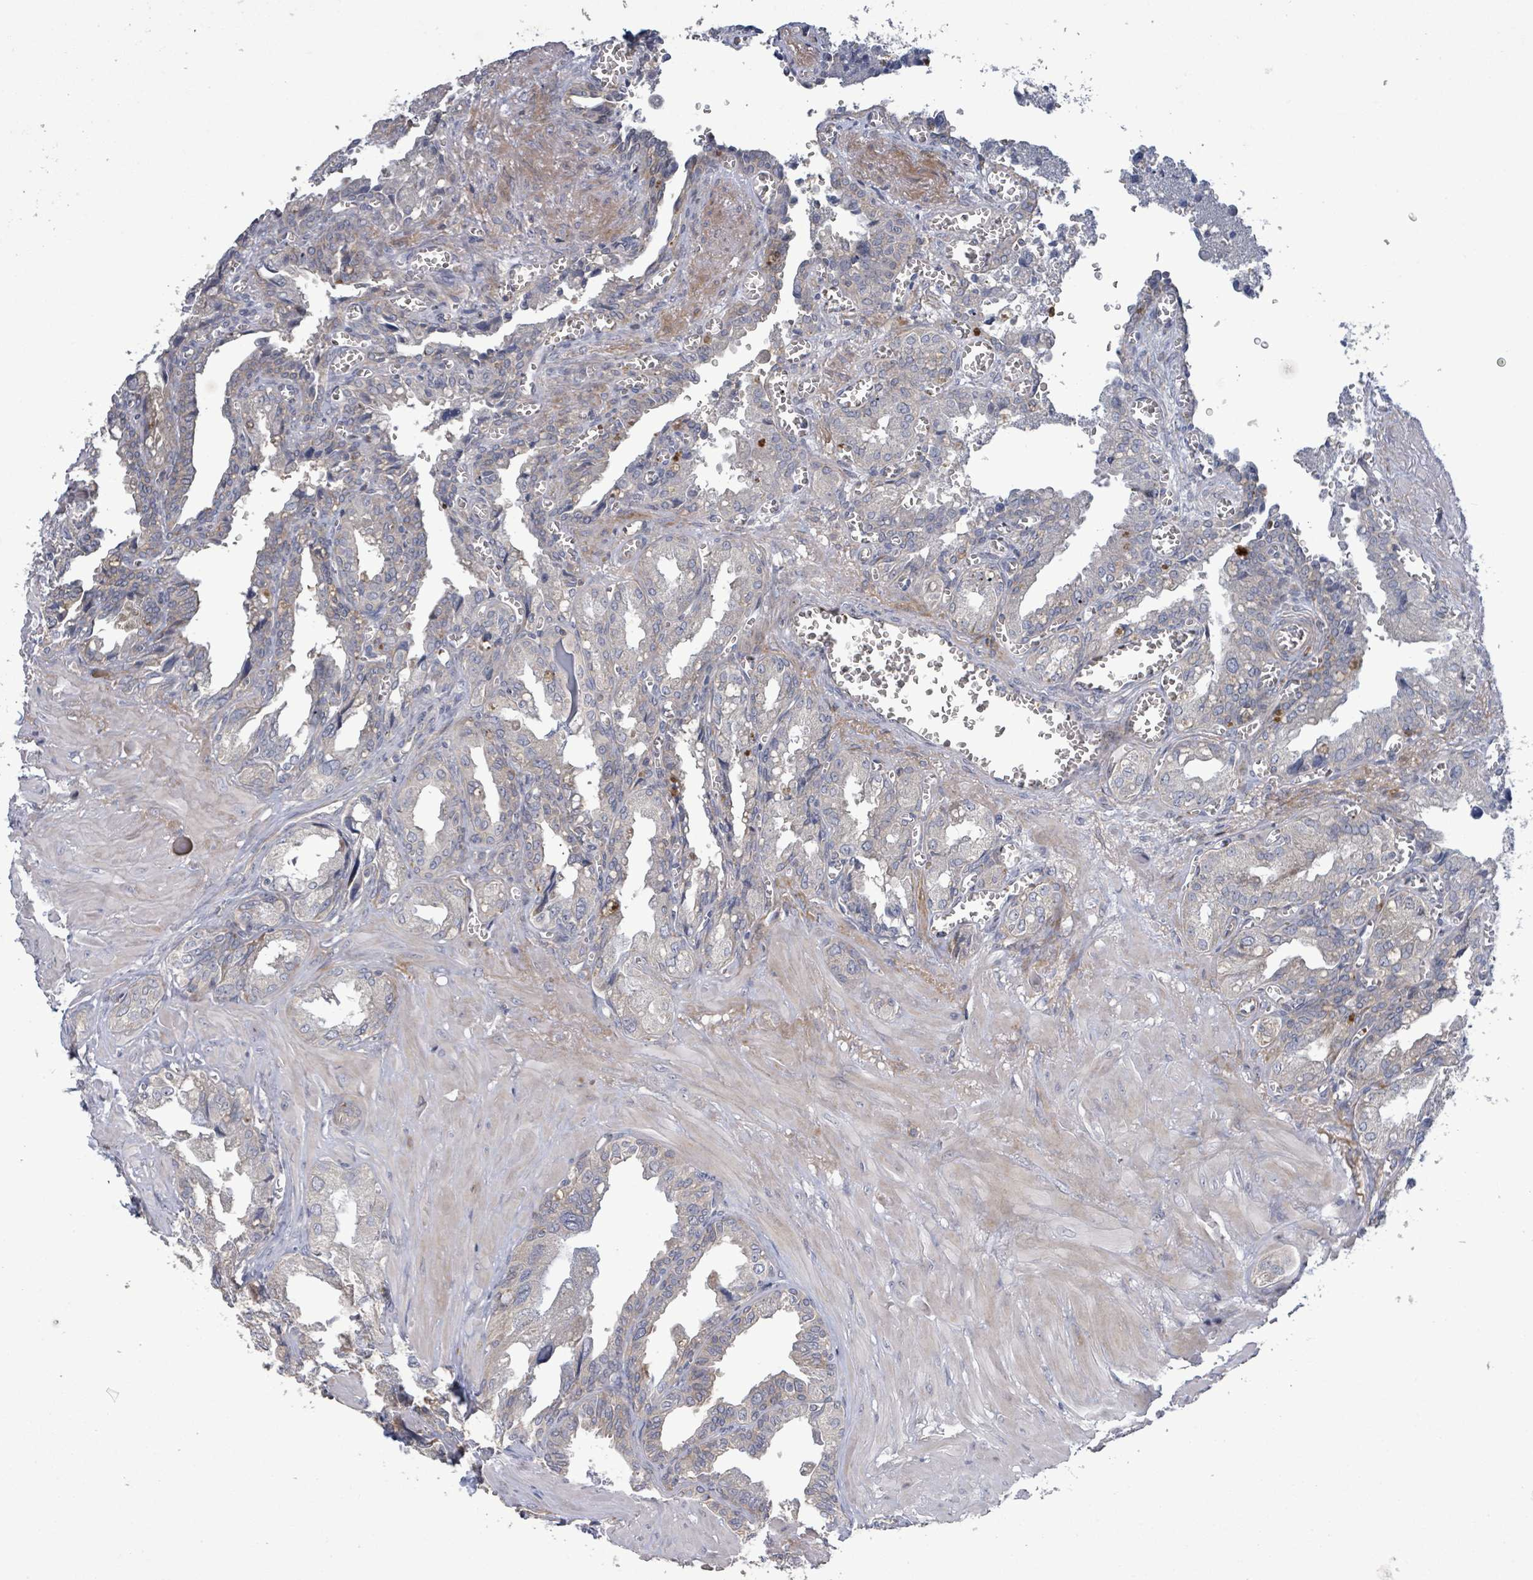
{"staining": {"intensity": "negative", "quantity": "none", "location": "none"}, "tissue": "seminal vesicle", "cell_type": "Glandular cells", "image_type": "normal", "snomed": [{"axis": "morphology", "description": "Normal tissue, NOS"}, {"axis": "topography", "description": "Seminal veicle"}], "caption": "Immunohistochemistry photomicrograph of unremarkable human seminal vesicle stained for a protein (brown), which reveals no expression in glandular cells.", "gene": "LILRA4", "patient": {"sex": "male", "age": 67}}